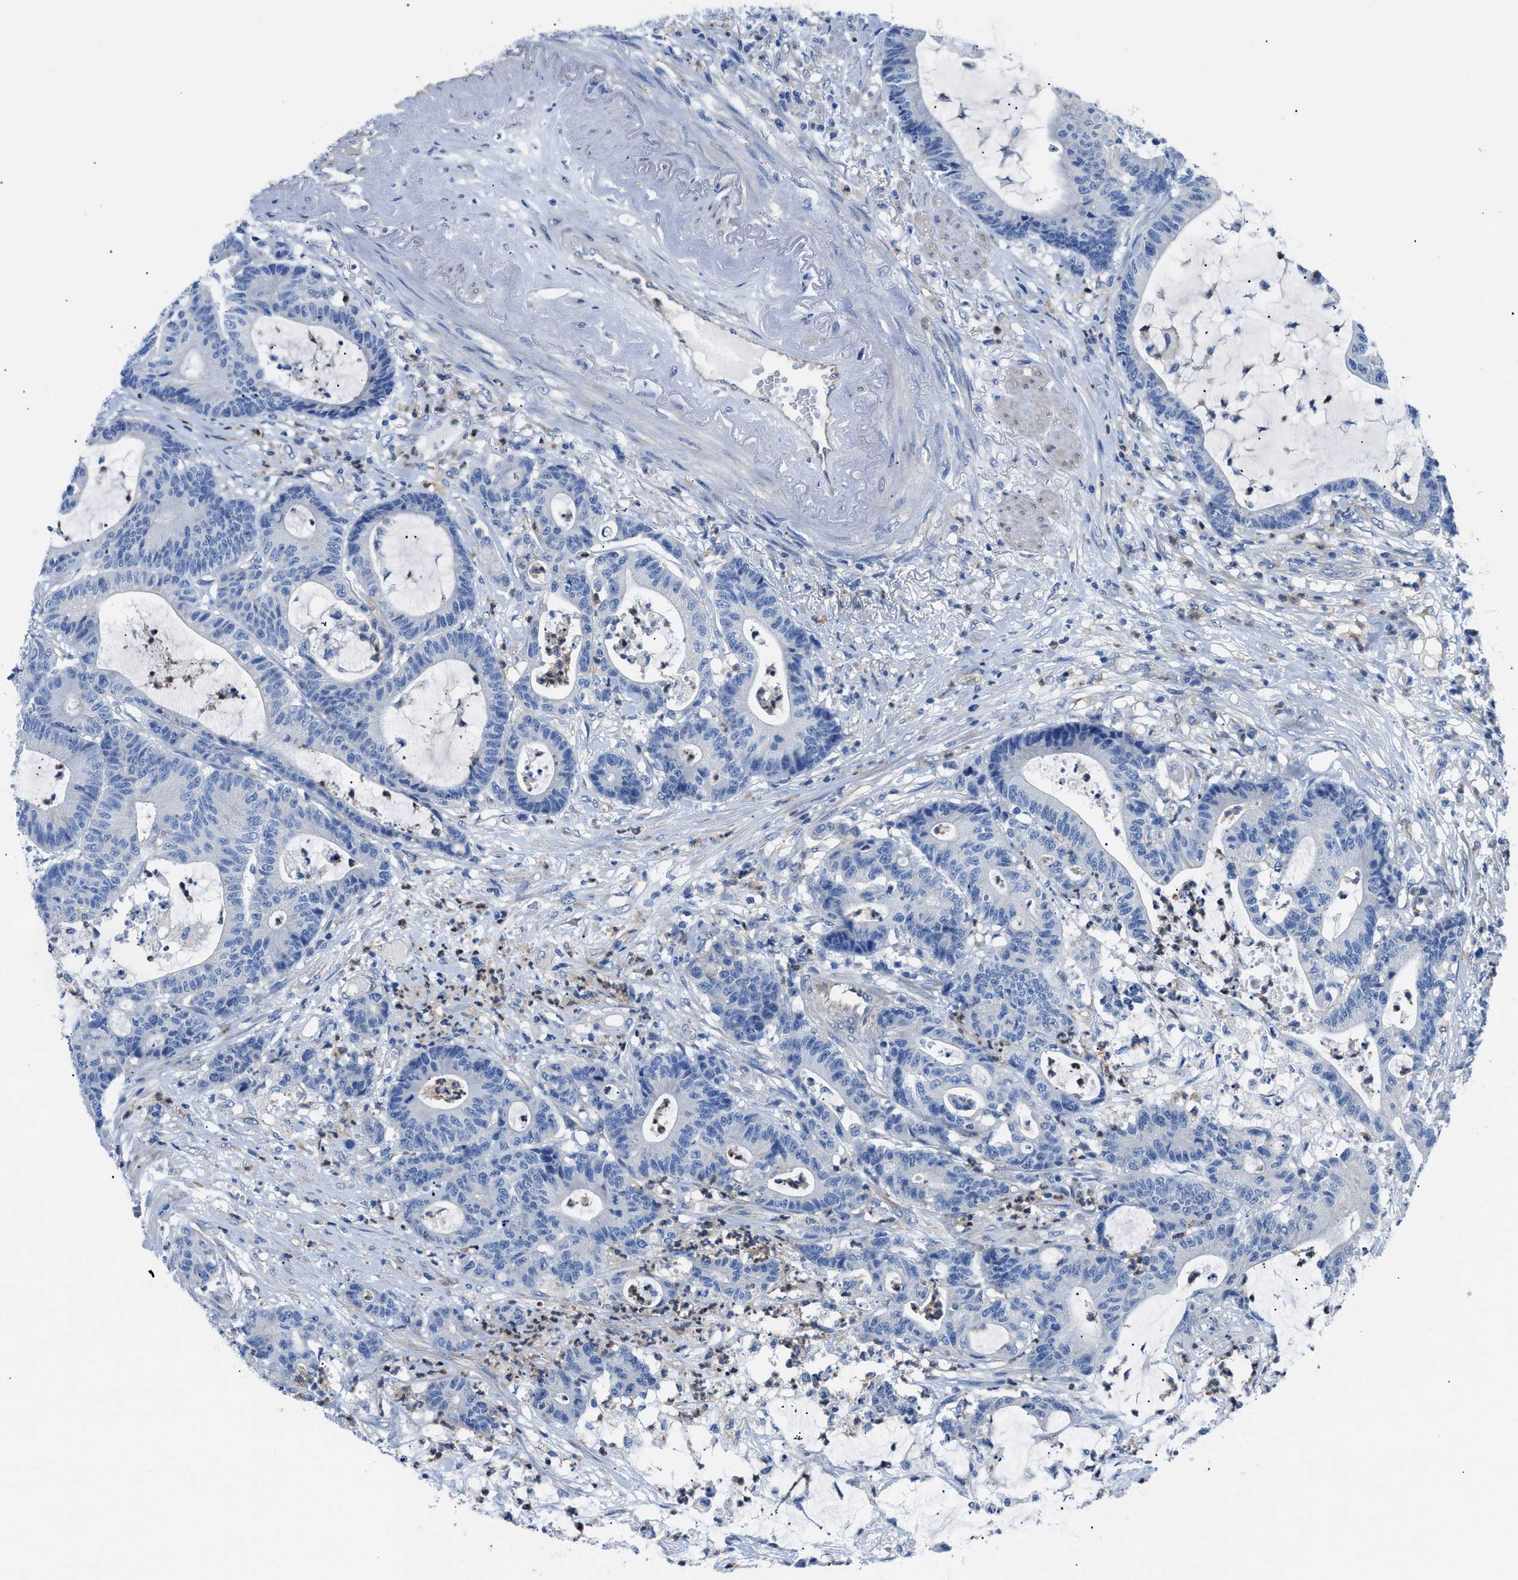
{"staining": {"intensity": "negative", "quantity": "none", "location": "none"}, "tissue": "colorectal cancer", "cell_type": "Tumor cells", "image_type": "cancer", "snomed": [{"axis": "morphology", "description": "Adenocarcinoma, NOS"}, {"axis": "topography", "description": "Colon"}], "caption": "An immunohistochemistry (IHC) micrograph of colorectal cancer (adenocarcinoma) is shown. There is no staining in tumor cells of colorectal cancer (adenocarcinoma).", "gene": "ITPR1", "patient": {"sex": "female", "age": 84}}